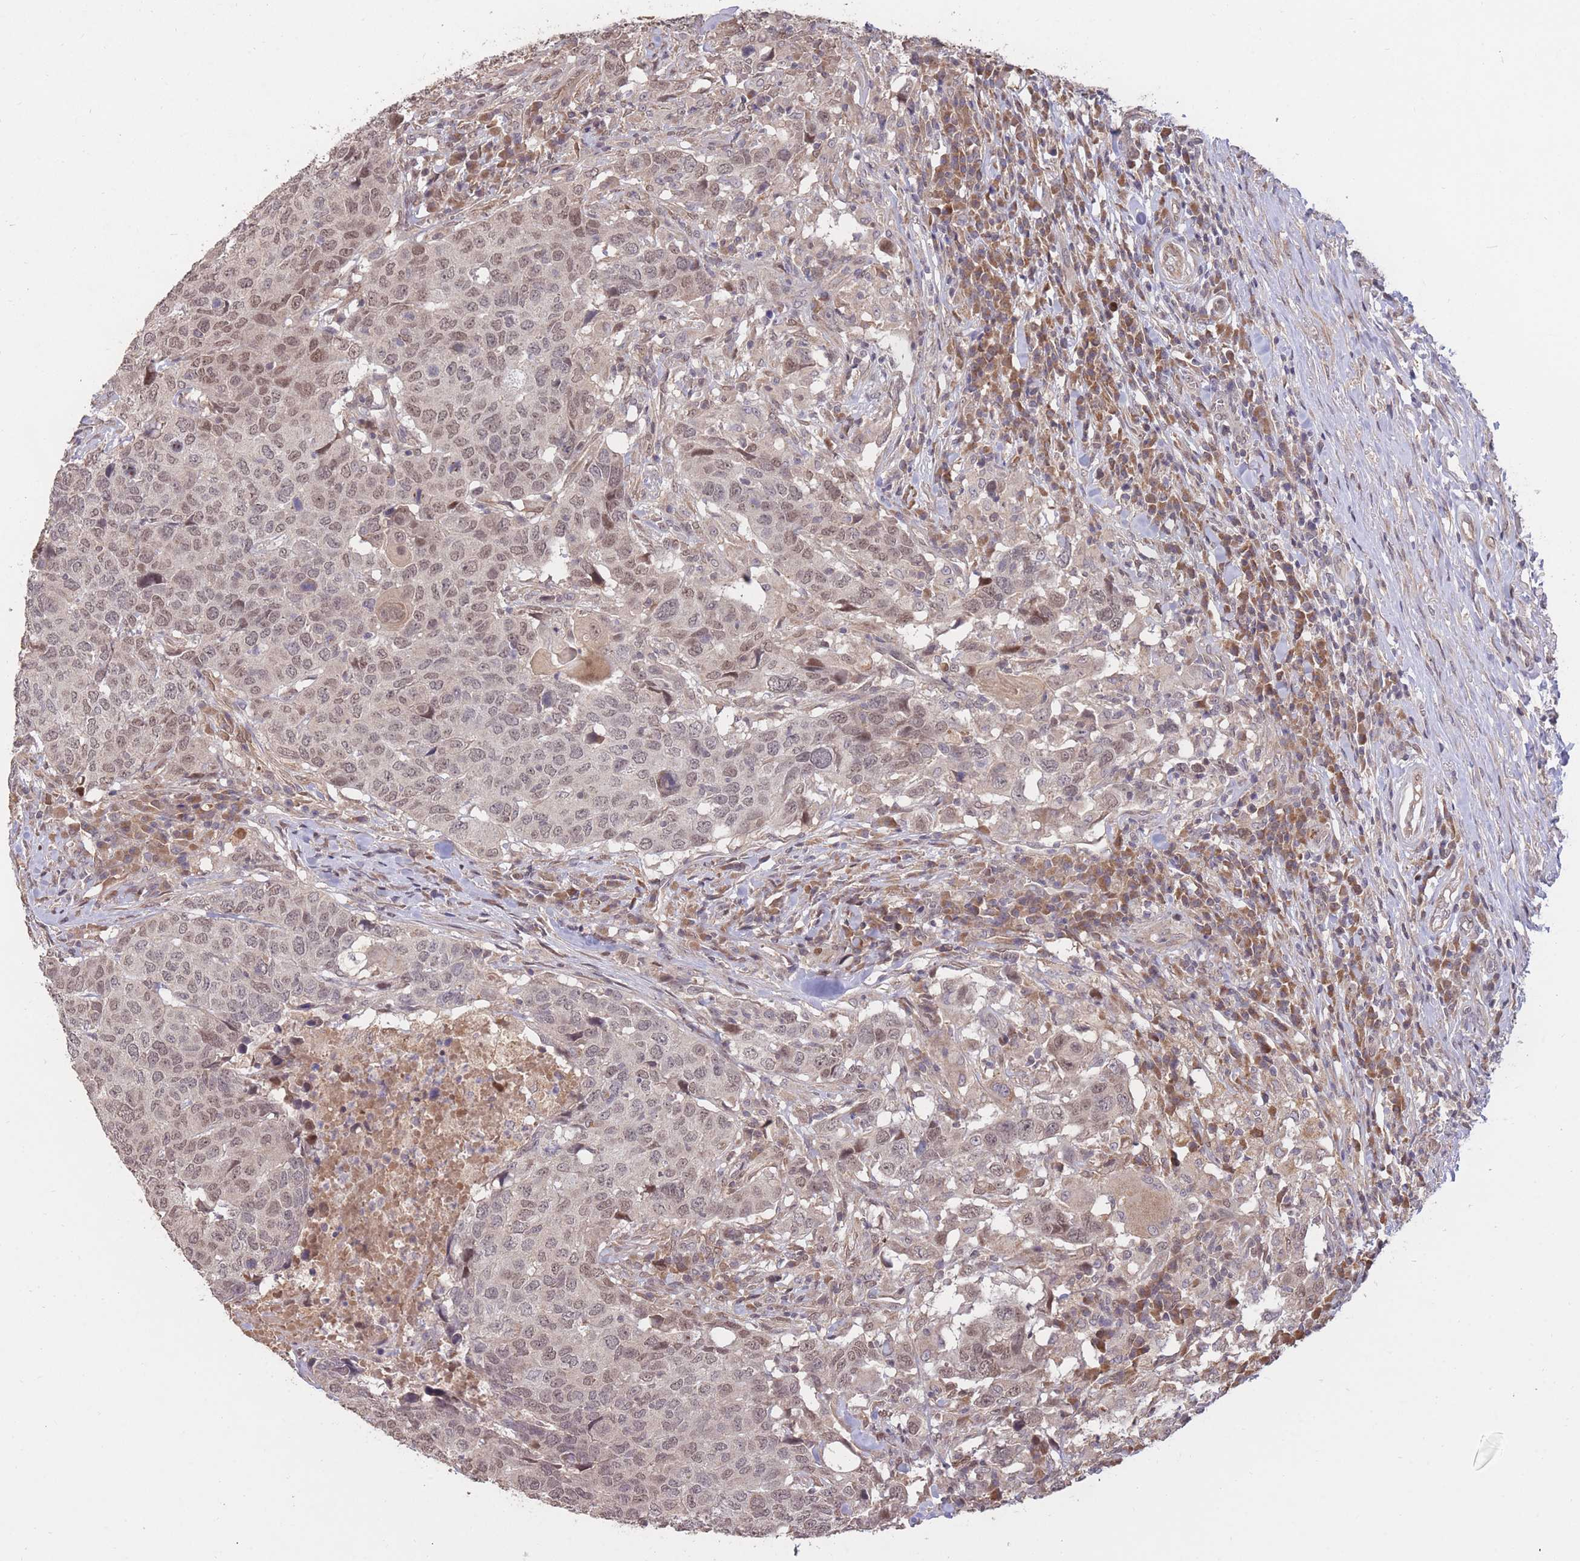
{"staining": {"intensity": "moderate", "quantity": ">75%", "location": "nuclear"}, "tissue": "head and neck cancer", "cell_type": "Tumor cells", "image_type": "cancer", "snomed": [{"axis": "morphology", "description": "Normal tissue, NOS"}, {"axis": "morphology", "description": "Squamous cell carcinoma, NOS"}, {"axis": "topography", "description": "Skeletal muscle"}, {"axis": "topography", "description": "Vascular tissue"}, {"axis": "topography", "description": "Peripheral nerve tissue"}, {"axis": "topography", "description": "Head-Neck"}], "caption": "A micrograph of human squamous cell carcinoma (head and neck) stained for a protein demonstrates moderate nuclear brown staining in tumor cells.", "gene": "RGS14", "patient": {"sex": "male", "age": 66}}